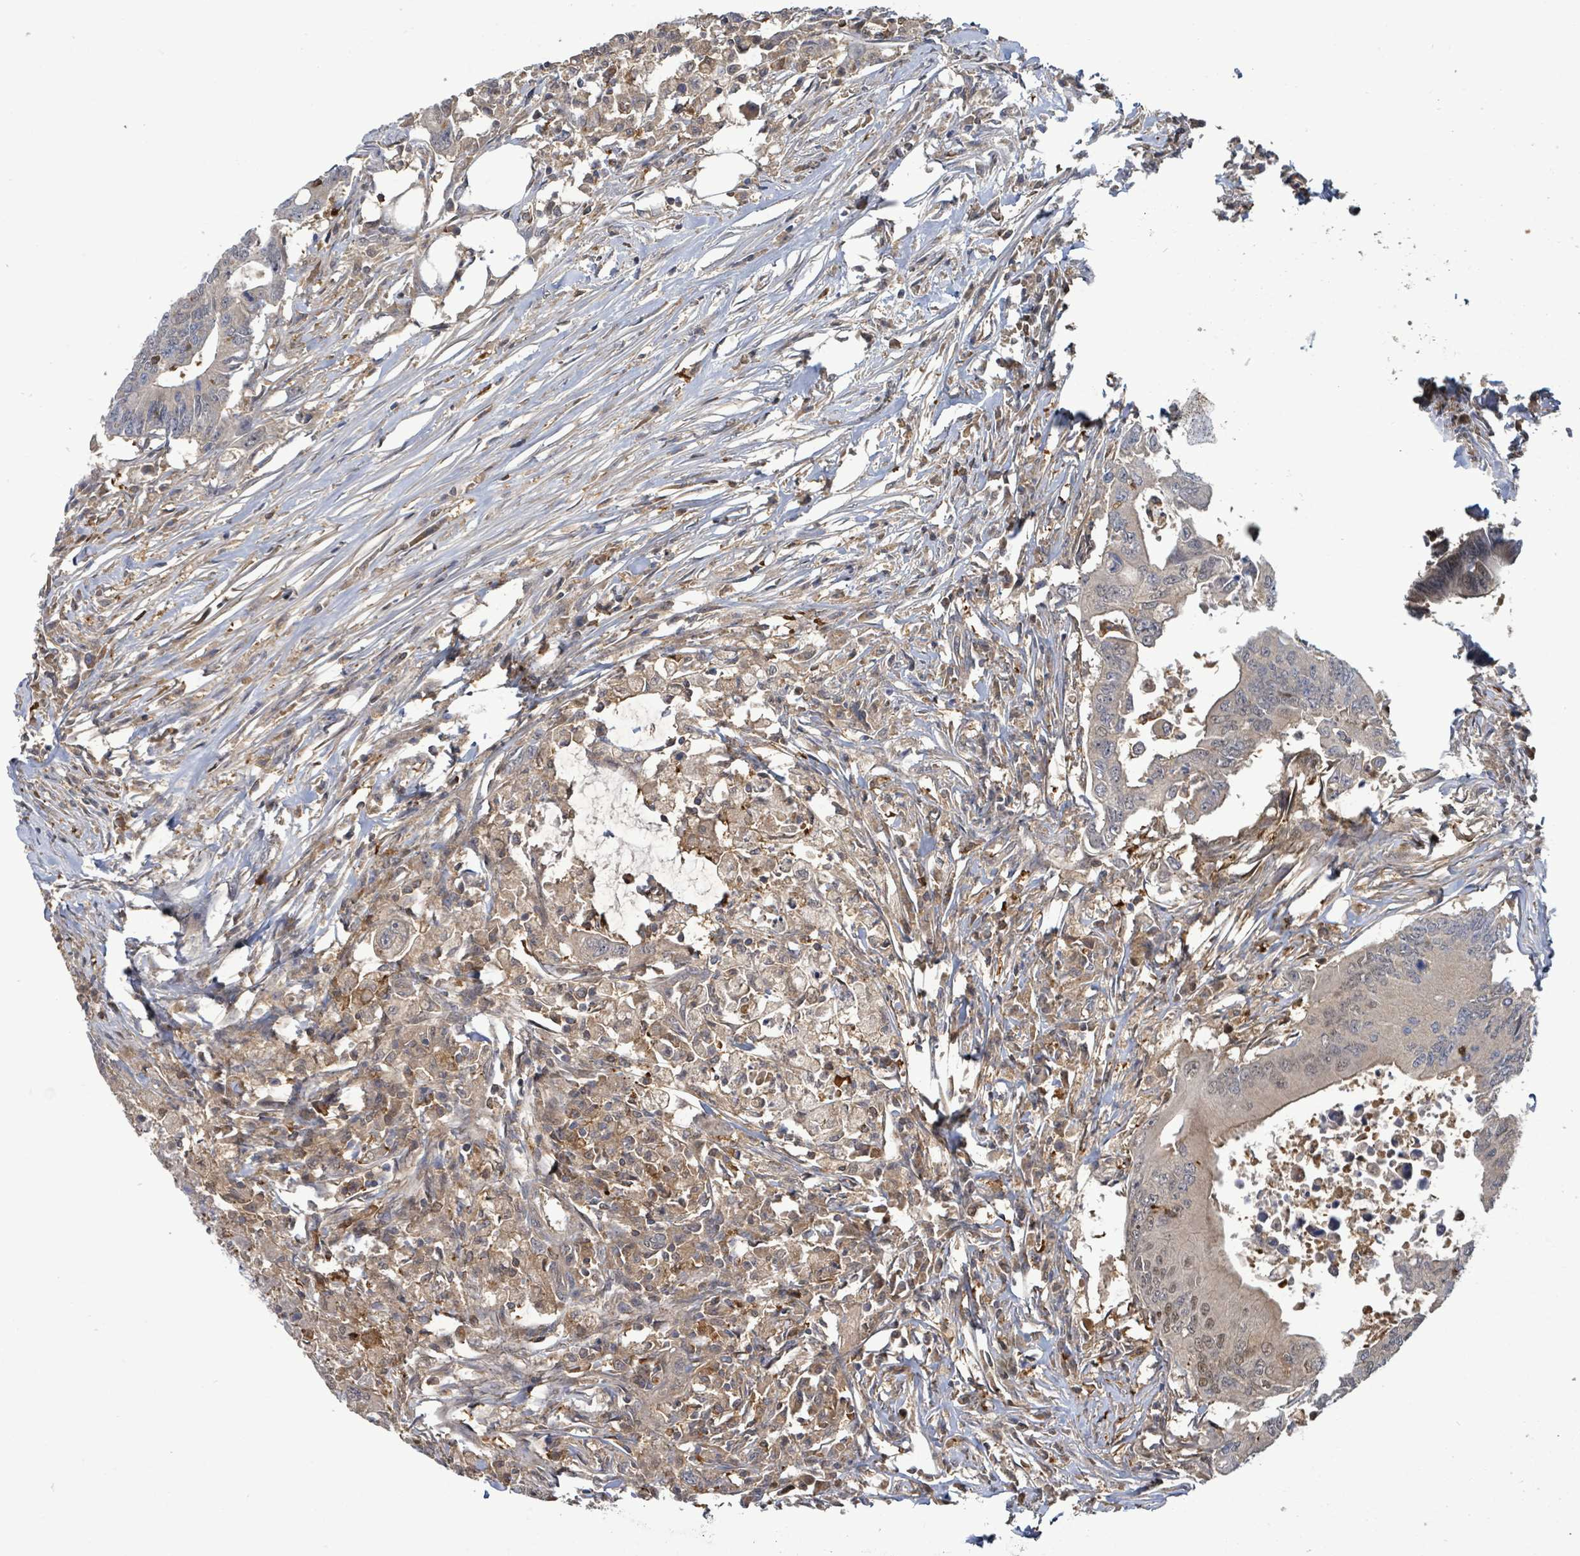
{"staining": {"intensity": "weak", "quantity": "<25%", "location": "cytoplasmic/membranous"}, "tissue": "colorectal cancer", "cell_type": "Tumor cells", "image_type": "cancer", "snomed": [{"axis": "morphology", "description": "Adenocarcinoma, NOS"}, {"axis": "topography", "description": "Colon"}], "caption": "Immunohistochemistry (IHC) micrograph of colorectal cancer (adenocarcinoma) stained for a protein (brown), which demonstrates no staining in tumor cells.", "gene": "PGAM1", "patient": {"sex": "male", "age": 71}}